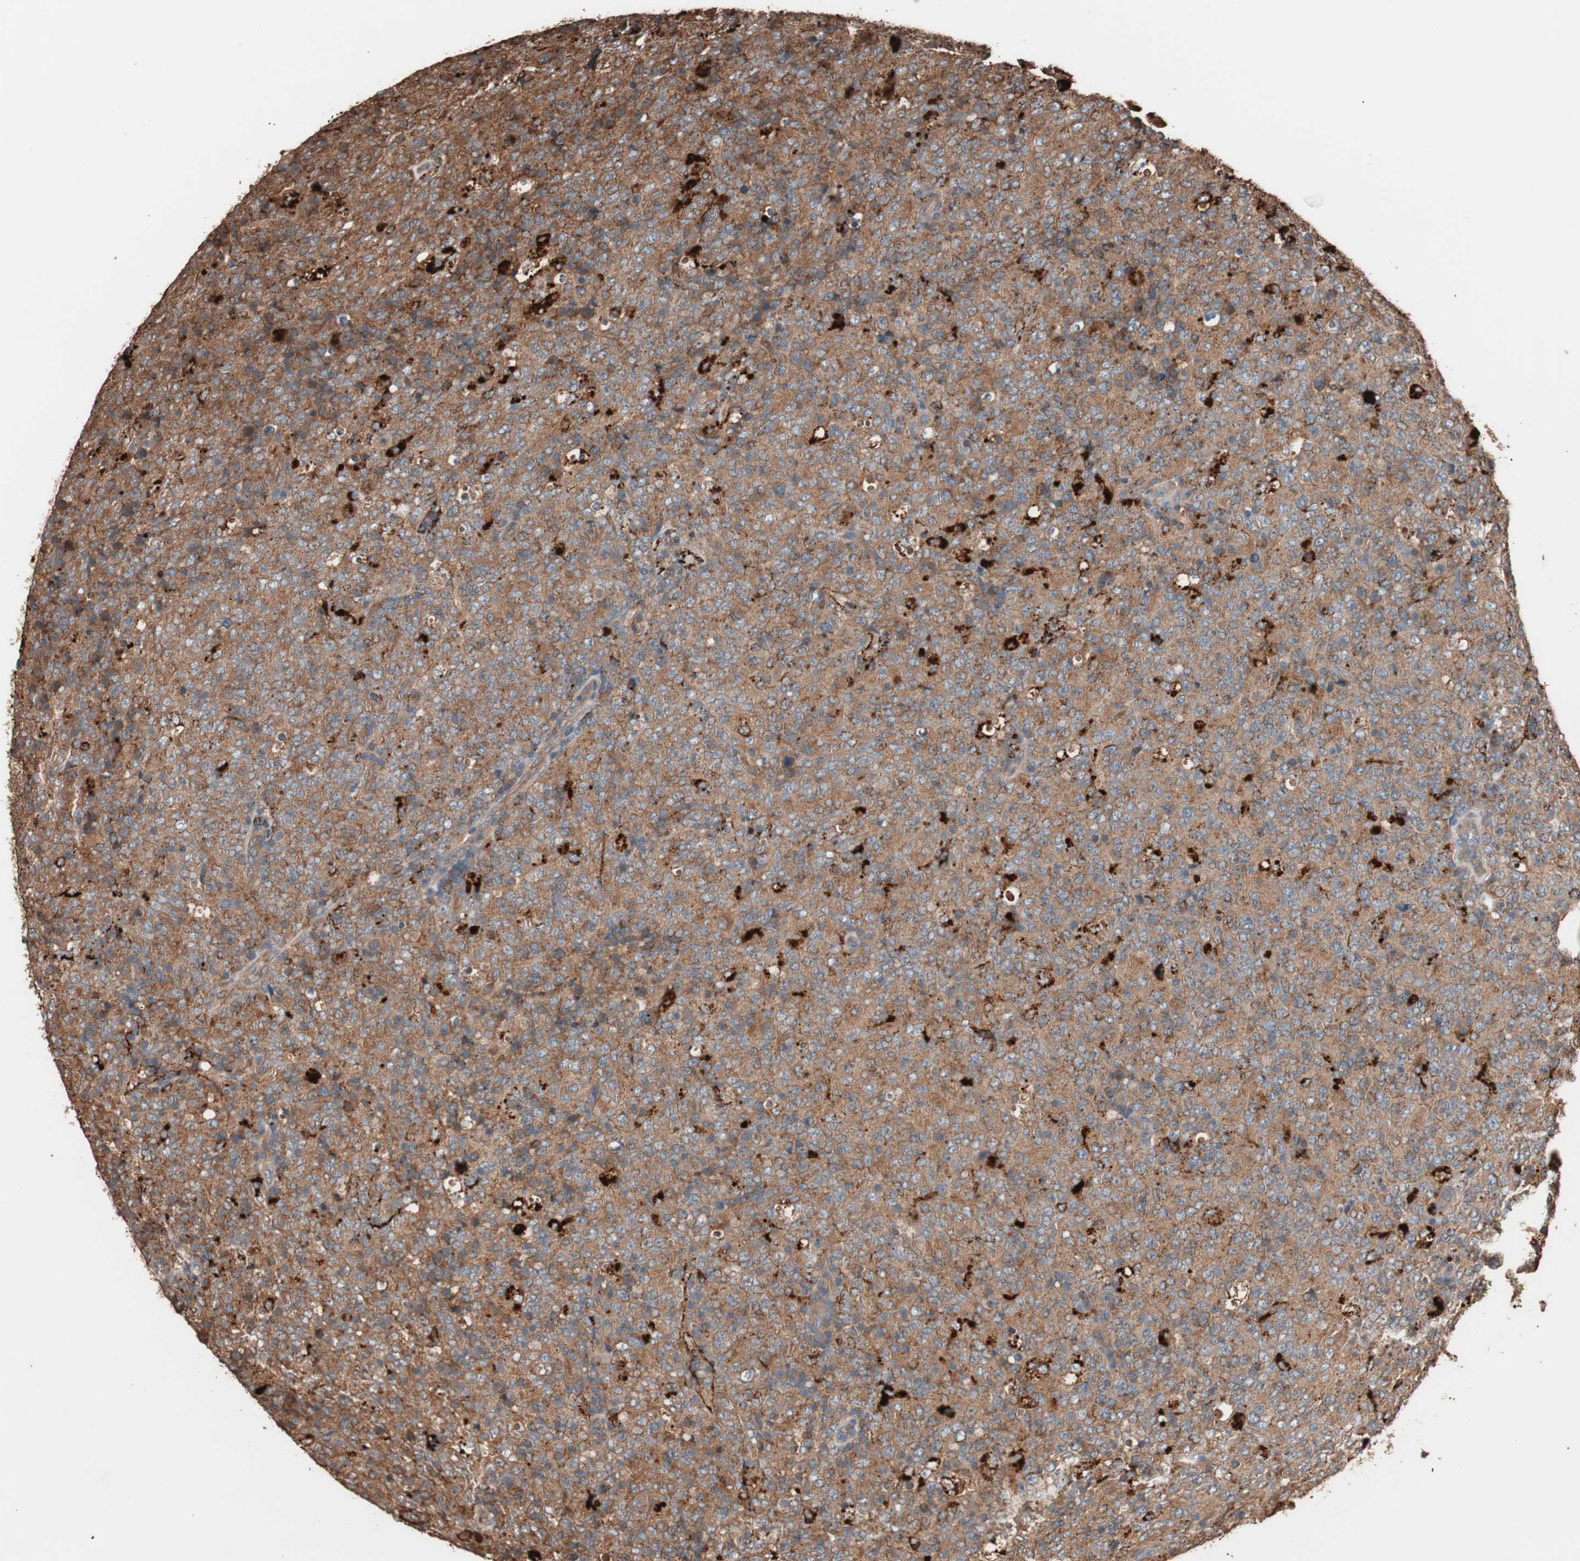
{"staining": {"intensity": "strong", "quantity": ">75%", "location": "cytoplasmic/membranous"}, "tissue": "lymphoma", "cell_type": "Tumor cells", "image_type": "cancer", "snomed": [{"axis": "morphology", "description": "Malignant lymphoma, non-Hodgkin's type, High grade"}, {"axis": "topography", "description": "Tonsil"}], "caption": "Protein expression analysis of human high-grade malignant lymphoma, non-Hodgkin's type reveals strong cytoplasmic/membranous staining in approximately >75% of tumor cells.", "gene": "CCT3", "patient": {"sex": "female", "age": 36}}